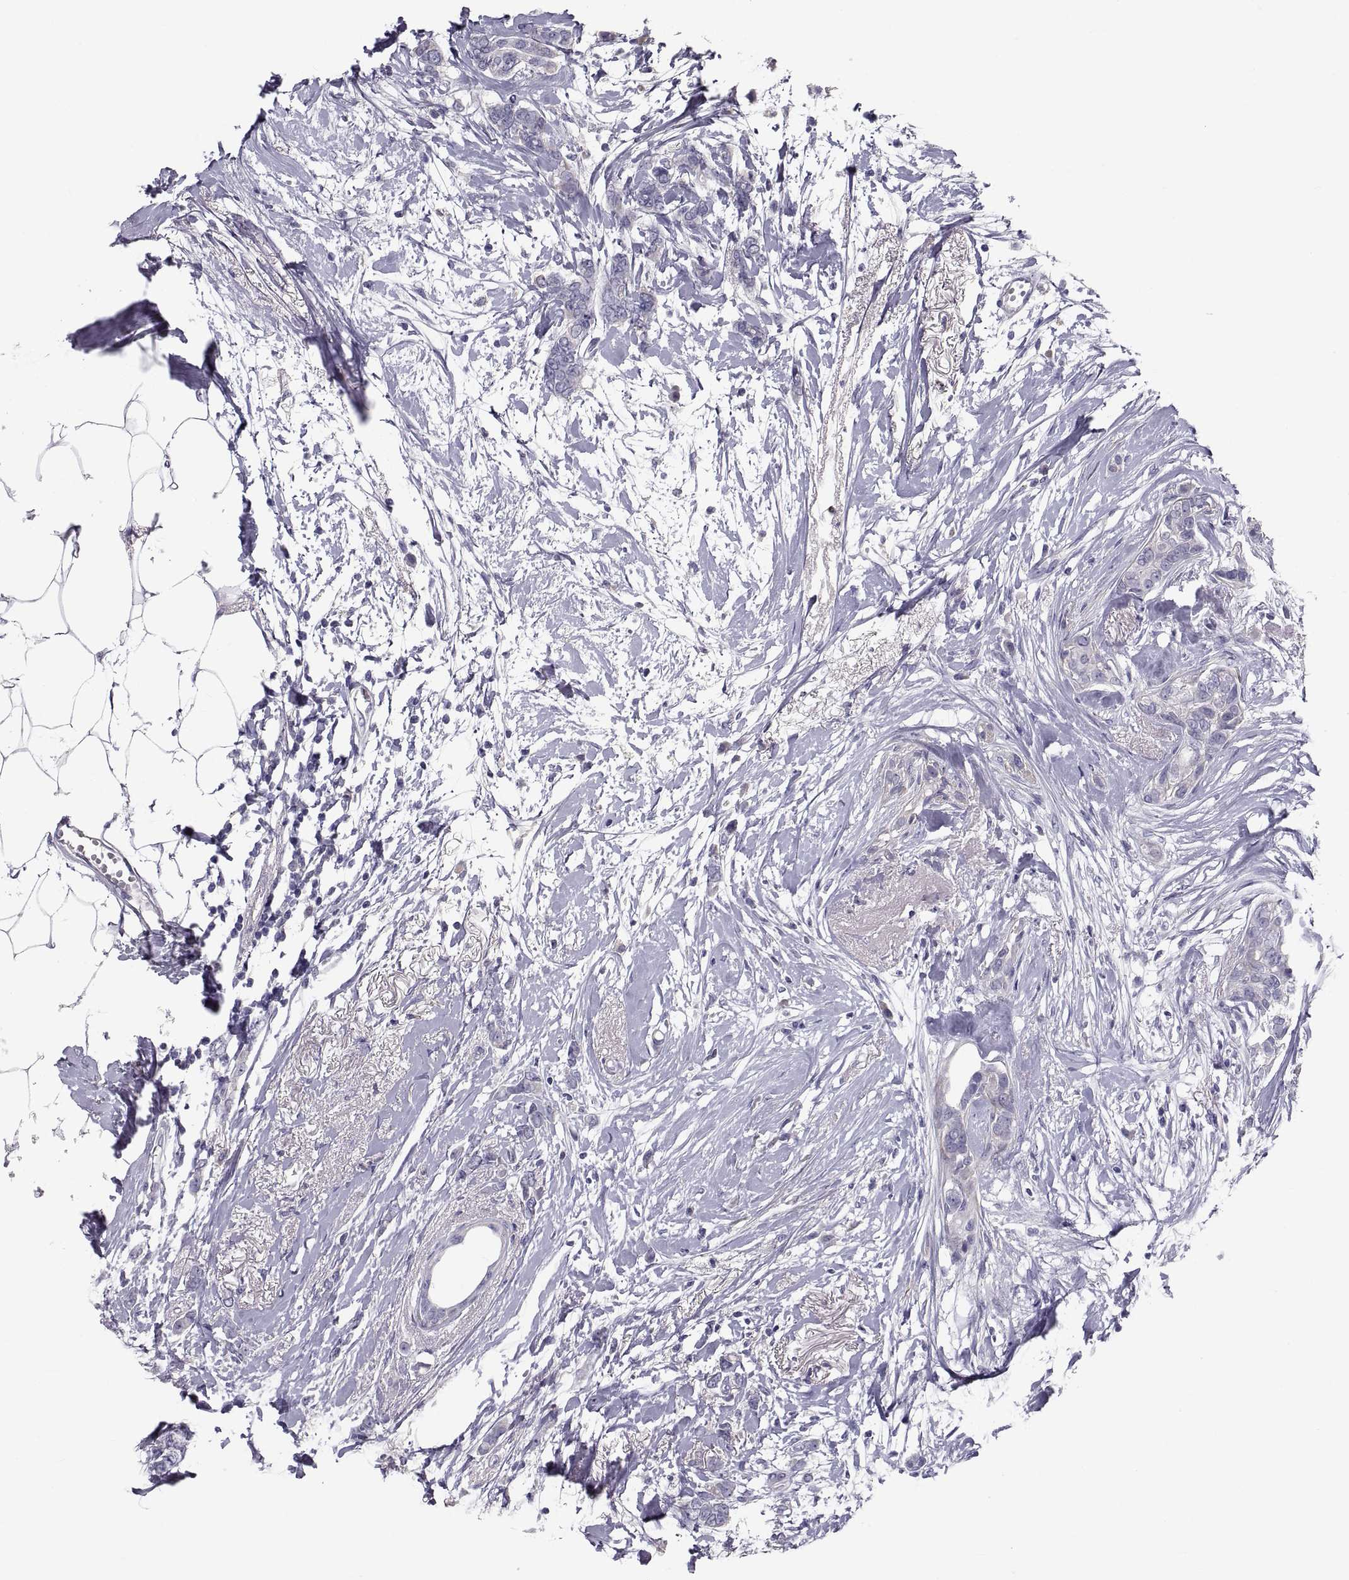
{"staining": {"intensity": "negative", "quantity": "none", "location": "none"}, "tissue": "breast cancer", "cell_type": "Tumor cells", "image_type": "cancer", "snomed": [{"axis": "morphology", "description": "Duct carcinoma"}, {"axis": "topography", "description": "Breast"}], "caption": "Tumor cells are negative for protein expression in human breast cancer.", "gene": "PDZRN4", "patient": {"sex": "female", "age": 40}}